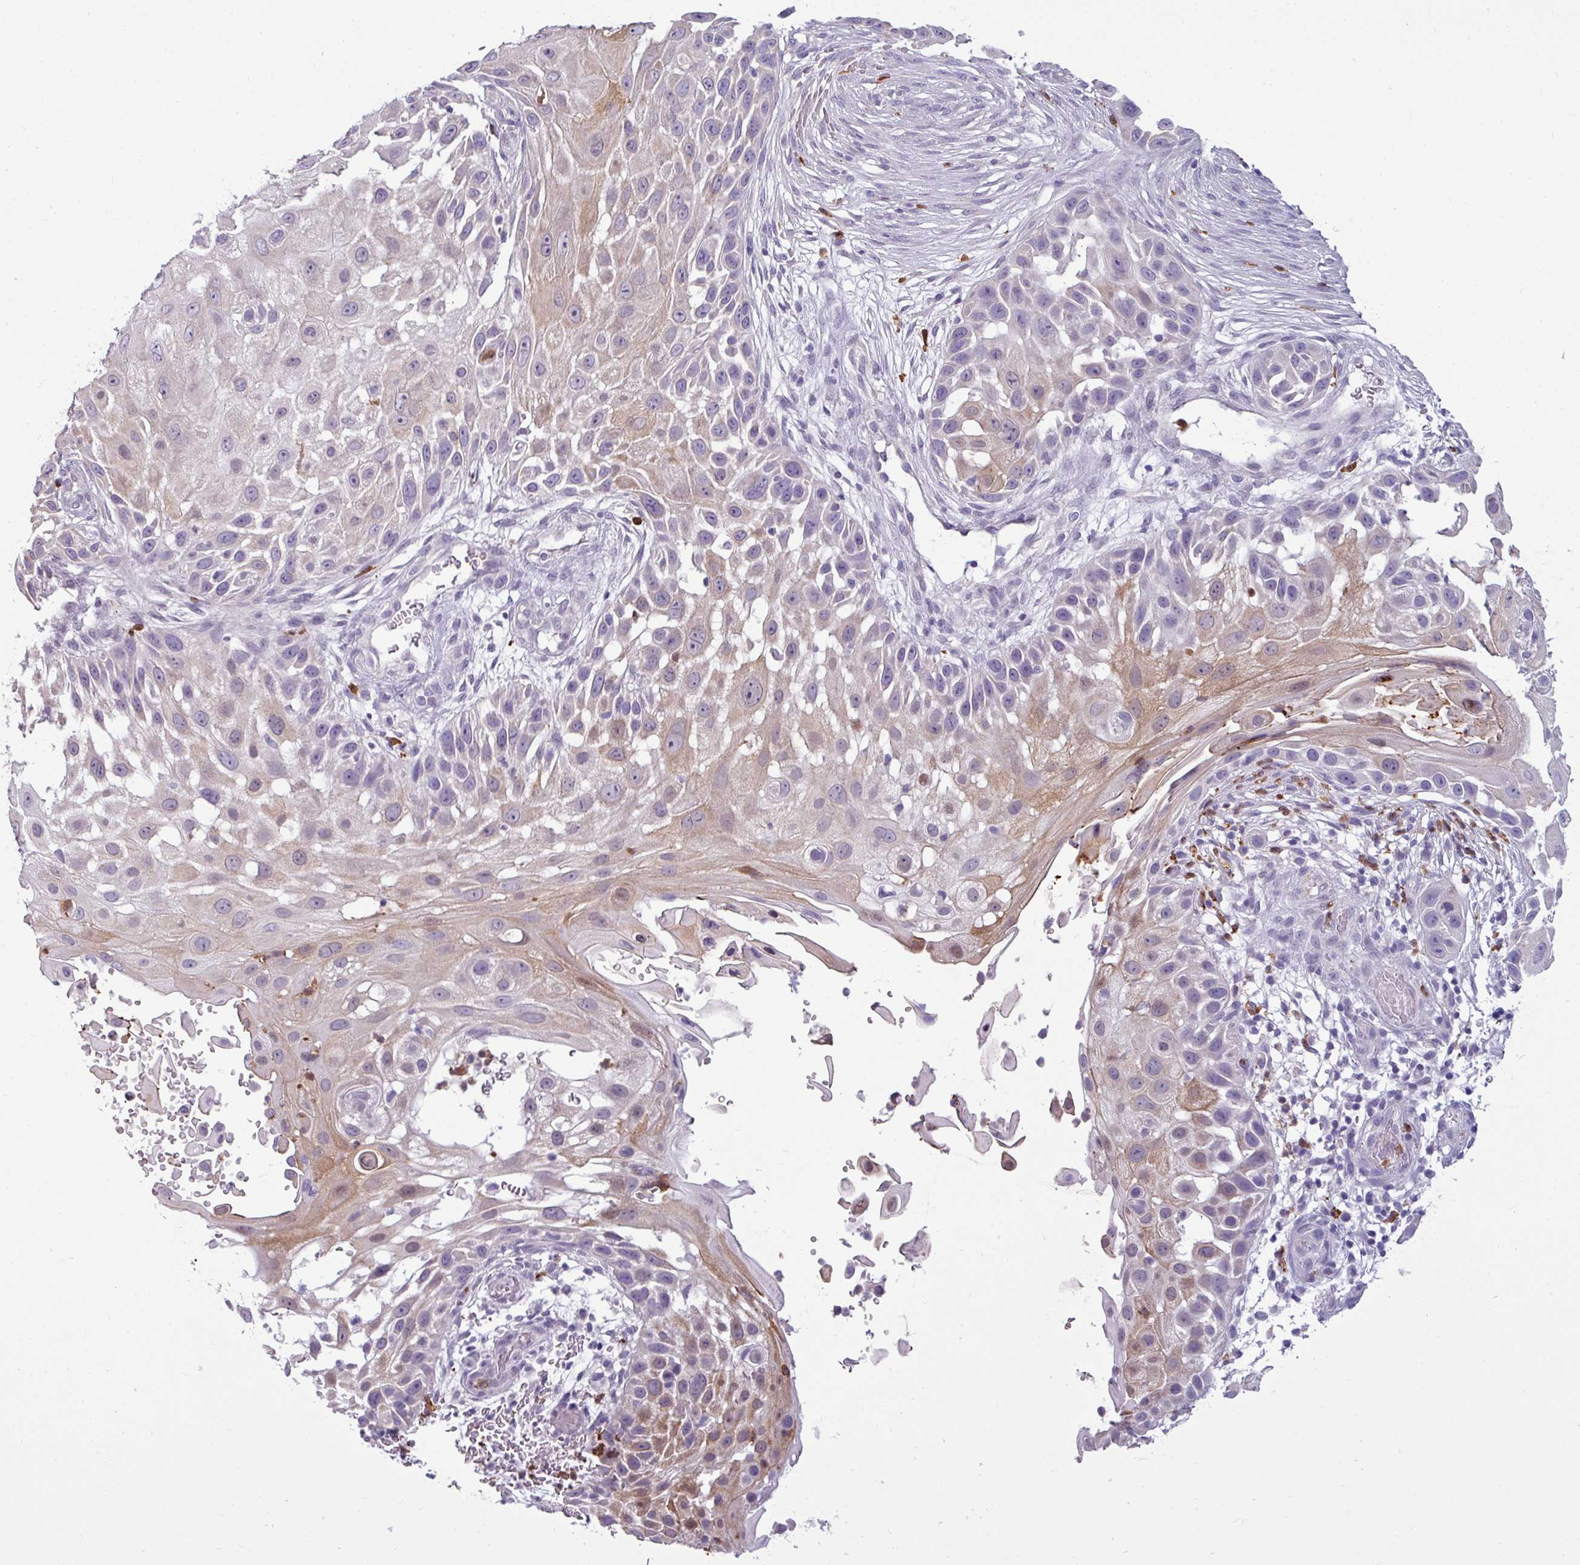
{"staining": {"intensity": "moderate", "quantity": "<25%", "location": "cytoplasmic/membranous"}, "tissue": "skin cancer", "cell_type": "Tumor cells", "image_type": "cancer", "snomed": [{"axis": "morphology", "description": "Squamous cell carcinoma, NOS"}, {"axis": "topography", "description": "Skin"}], "caption": "A high-resolution image shows IHC staining of skin cancer (squamous cell carcinoma), which reveals moderate cytoplasmic/membranous positivity in approximately <25% of tumor cells.", "gene": "TRIM39", "patient": {"sex": "female", "age": 44}}